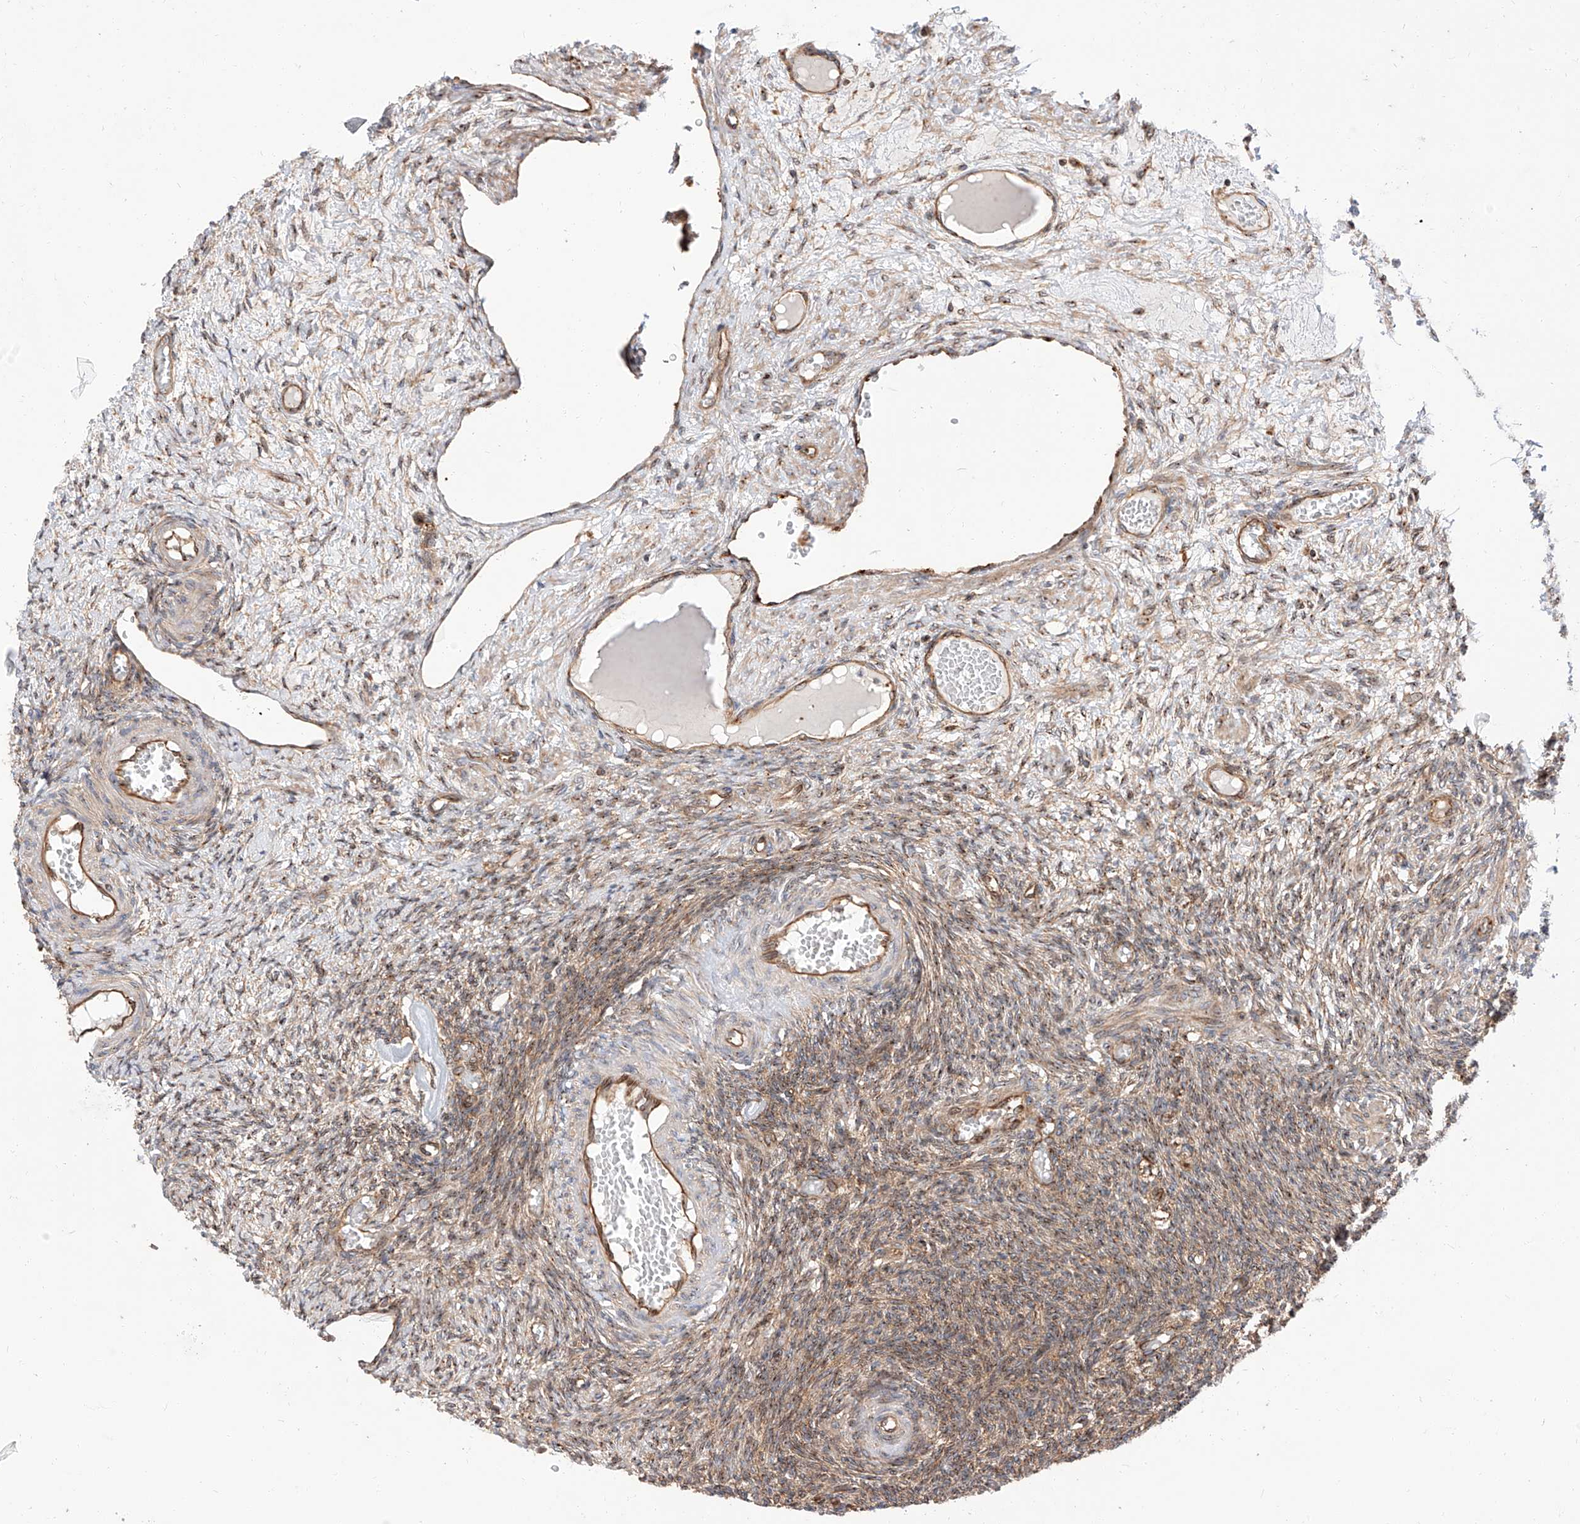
{"staining": {"intensity": "moderate", "quantity": ">75%", "location": "cytoplasmic/membranous"}, "tissue": "ovary", "cell_type": "Ovarian stroma cells", "image_type": "normal", "snomed": [{"axis": "morphology", "description": "Normal tissue, NOS"}, {"axis": "topography", "description": "Ovary"}], "caption": "Immunohistochemical staining of unremarkable human ovary shows medium levels of moderate cytoplasmic/membranous expression in about >75% of ovarian stroma cells. (Brightfield microscopy of DAB IHC at high magnification).", "gene": "ISCA2", "patient": {"sex": "female", "age": 27}}